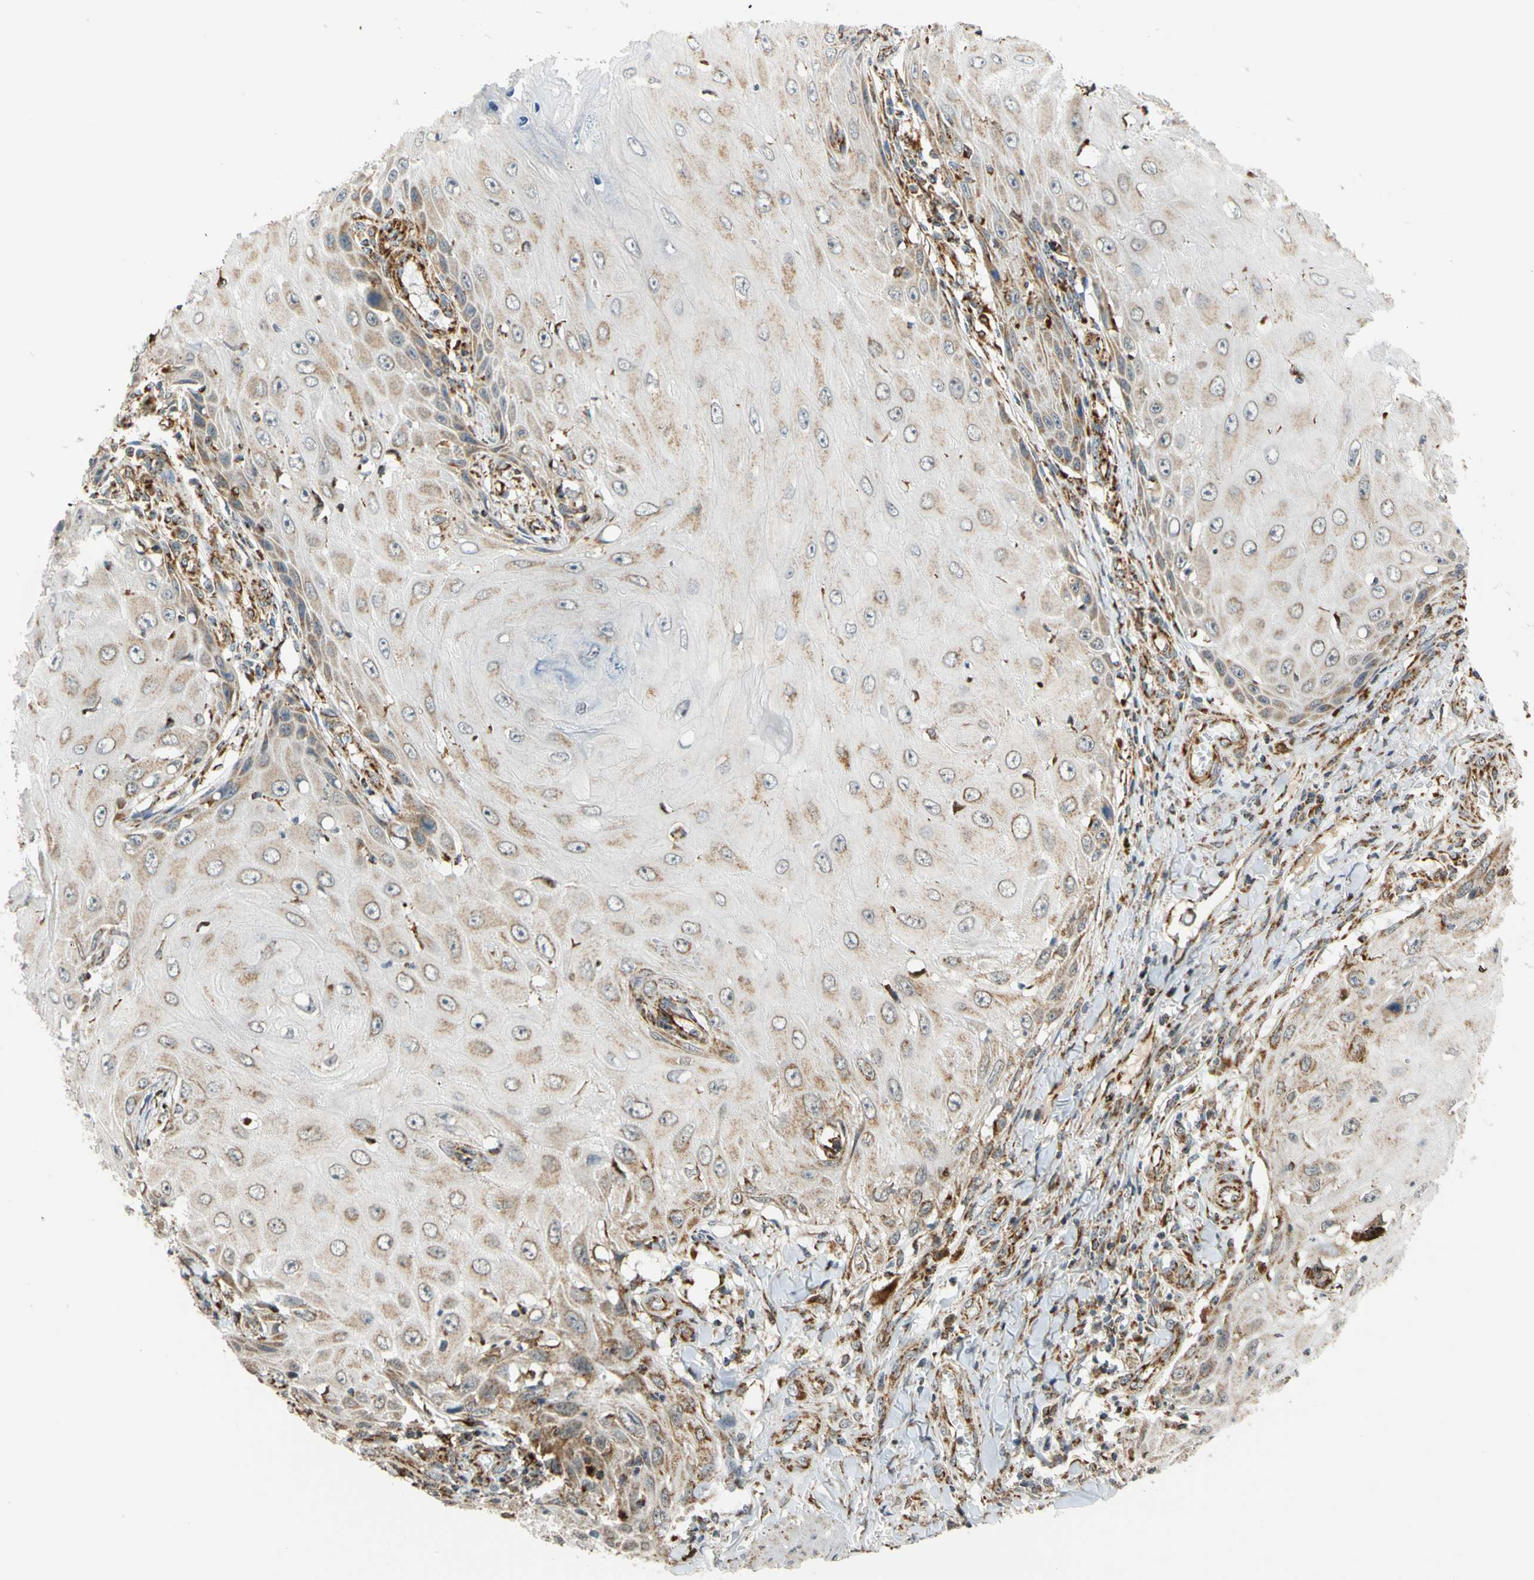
{"staining": {"intensity": "weak", "quantity": "25%-75%", "location": "cytoplasmic/membranous"}, "tissue": "skin cancer", "cell_type": "Tumor cells", "image_type": "cancer", "snomed": [{"axis": "morphology", "description": "Squamous cell carcinoma, NOS"}, {"axis": "topography", "description": "Skin"}], "caption": "Squamous cell carcinoma (skin) tissue reveals weak cytoplasmic/membranous positivity in approximately 25%-75% of tumor cells", "gene": "SFXN3", "patient": {"sex": "female", "age": 73}}